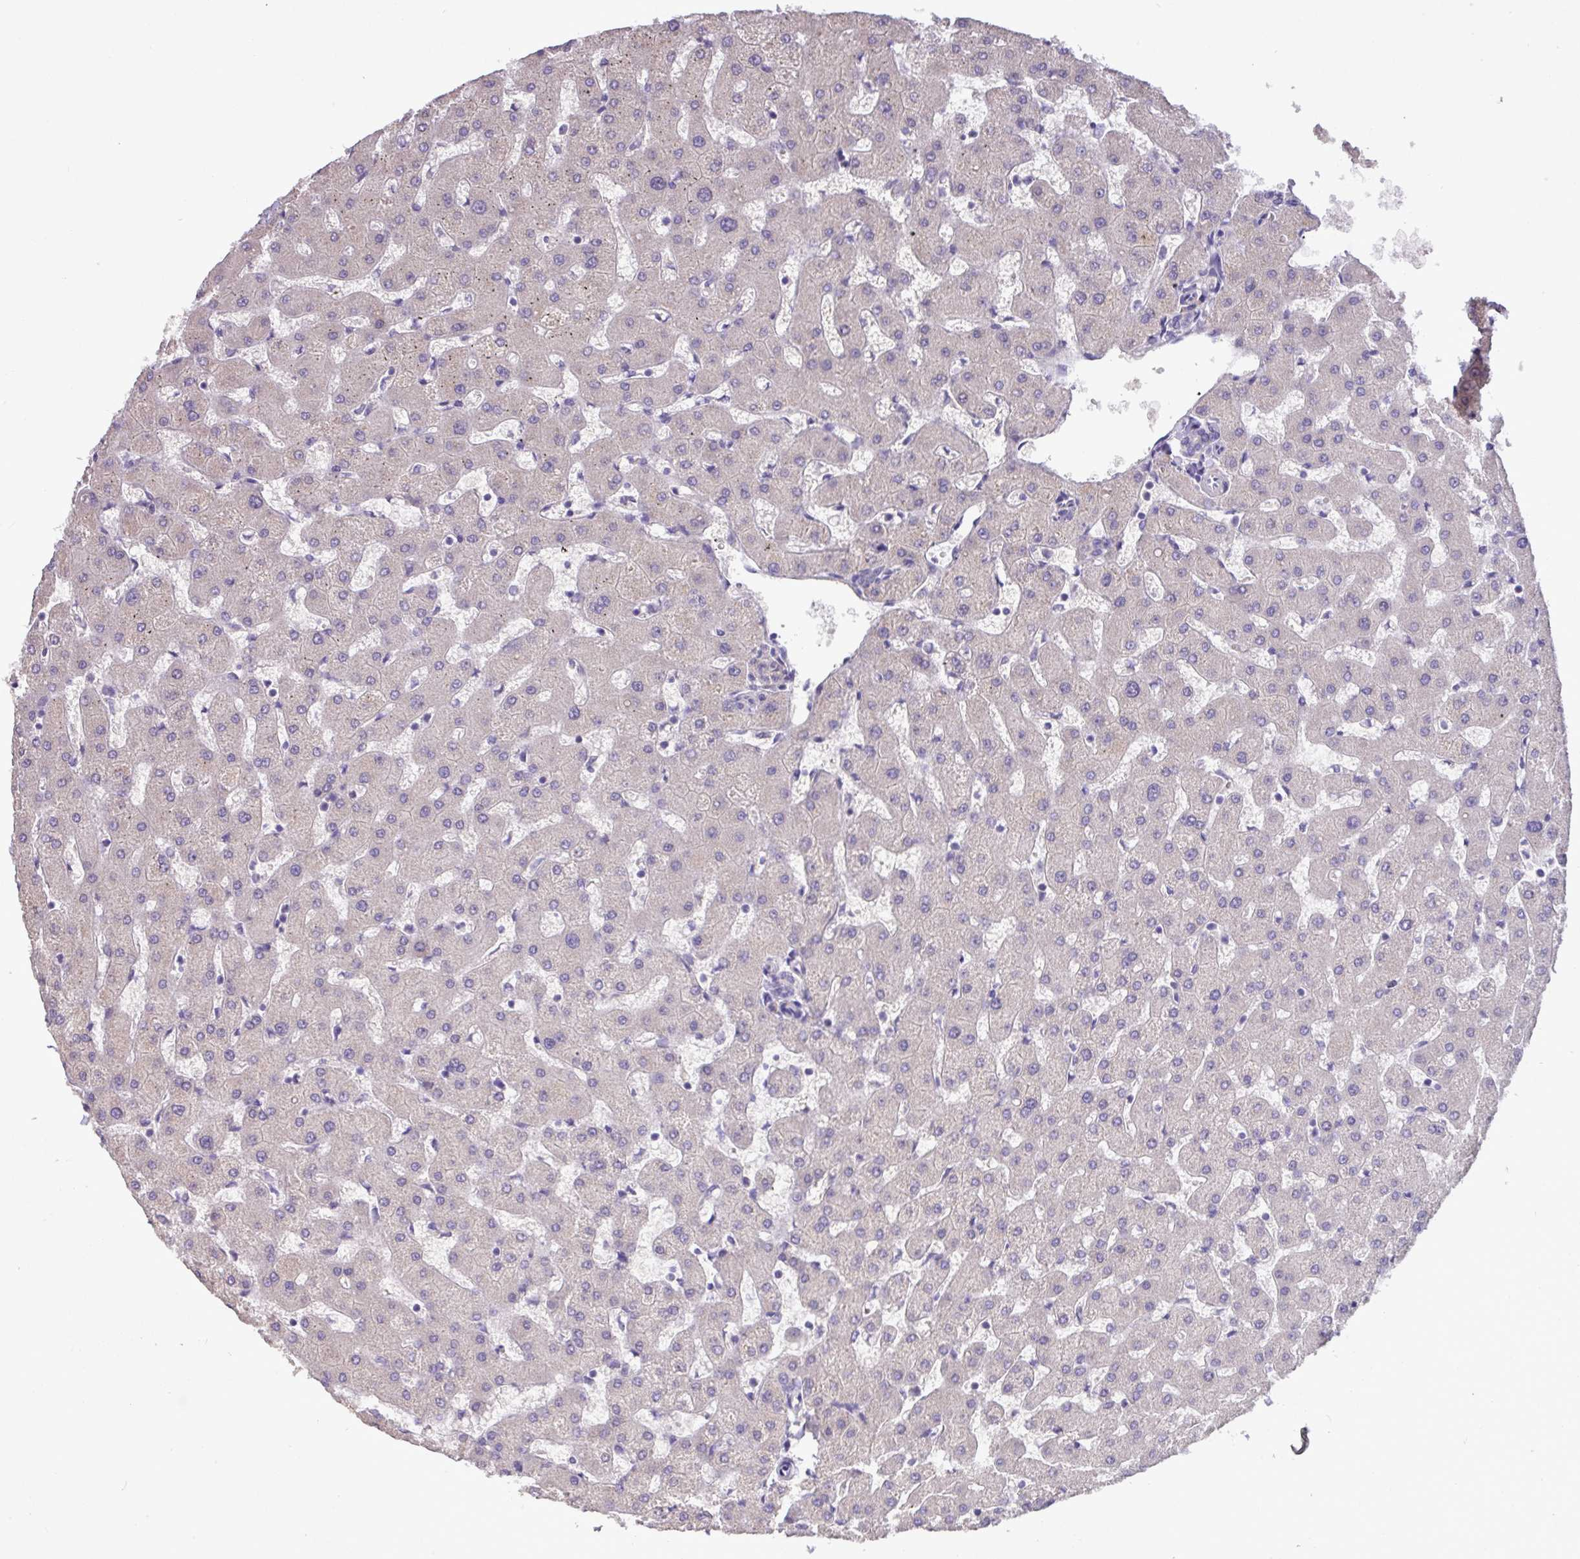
{"staining": {"intensity": "negative", "quantity": "none", "location": "none"}, "tissue": "liver", "cell_type": "Cholangiocytes", "image_type": "normal", "snomed": [{"axis": "morphology", "description": "Normal tissue, NOS"}, {"axis": "topography", "description": "Liver"}], "caption": "An immunohistochemistry photomicrograph of benign liver is shown. There is no staining in cholangiocytes of liver.", "gene": "PAX8", "patient": {"sex": "female", "age": 63}}